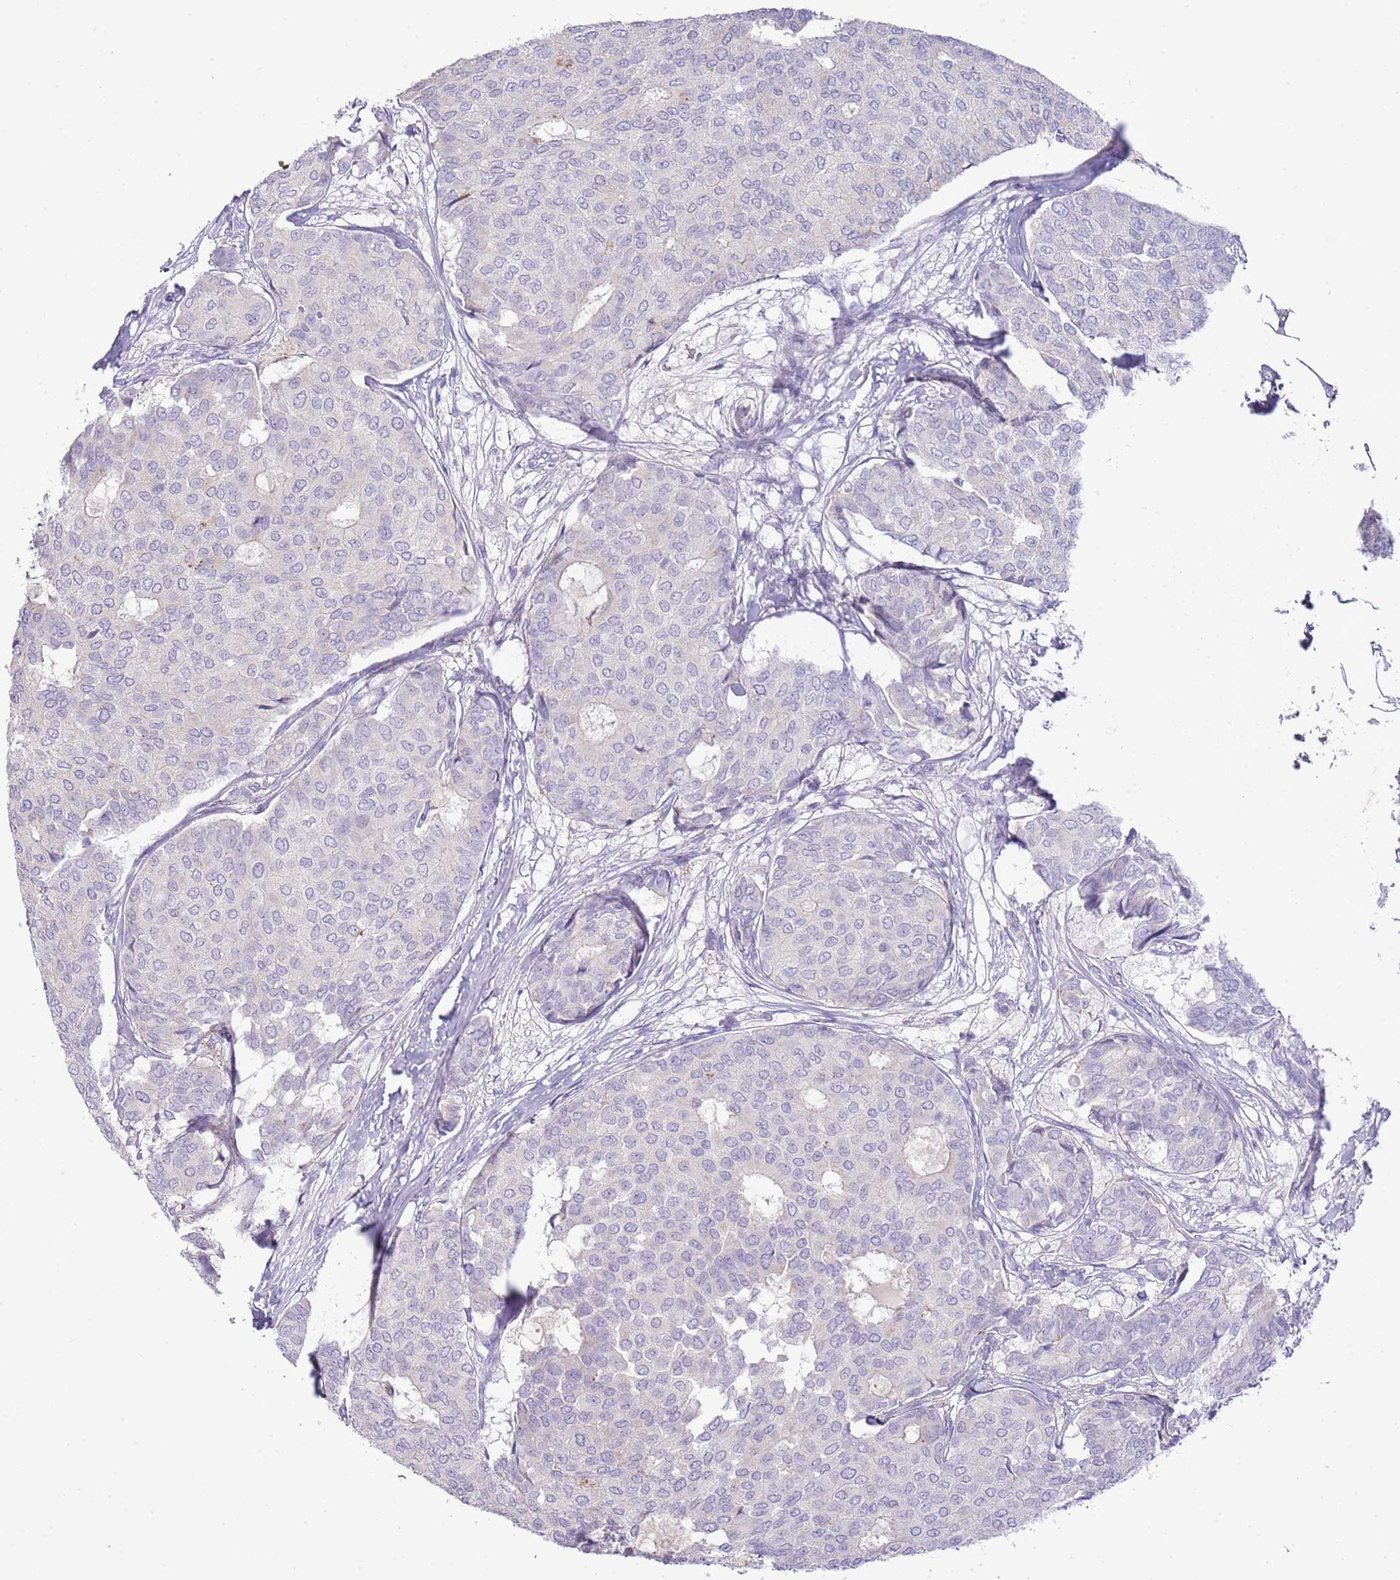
{"staining": {"intensity": "negative", "quantity": "none", "location": "none"}, "tissue": "breast cancer", "cell_type": "Tumor cells", "image_type": "cancer", "snomed": [{"axis": "morphology", "description": "Duct carcinoma"}, {"axis": "topography", "description": "Breast"}], "caption": "Infiltrating ductal carcinoma (breast) was stained to show a protein in brown. There is no significant expression in tumor cells.", "gene": "ABHD17A", "patient": {"sex": "female", "age": 75}}